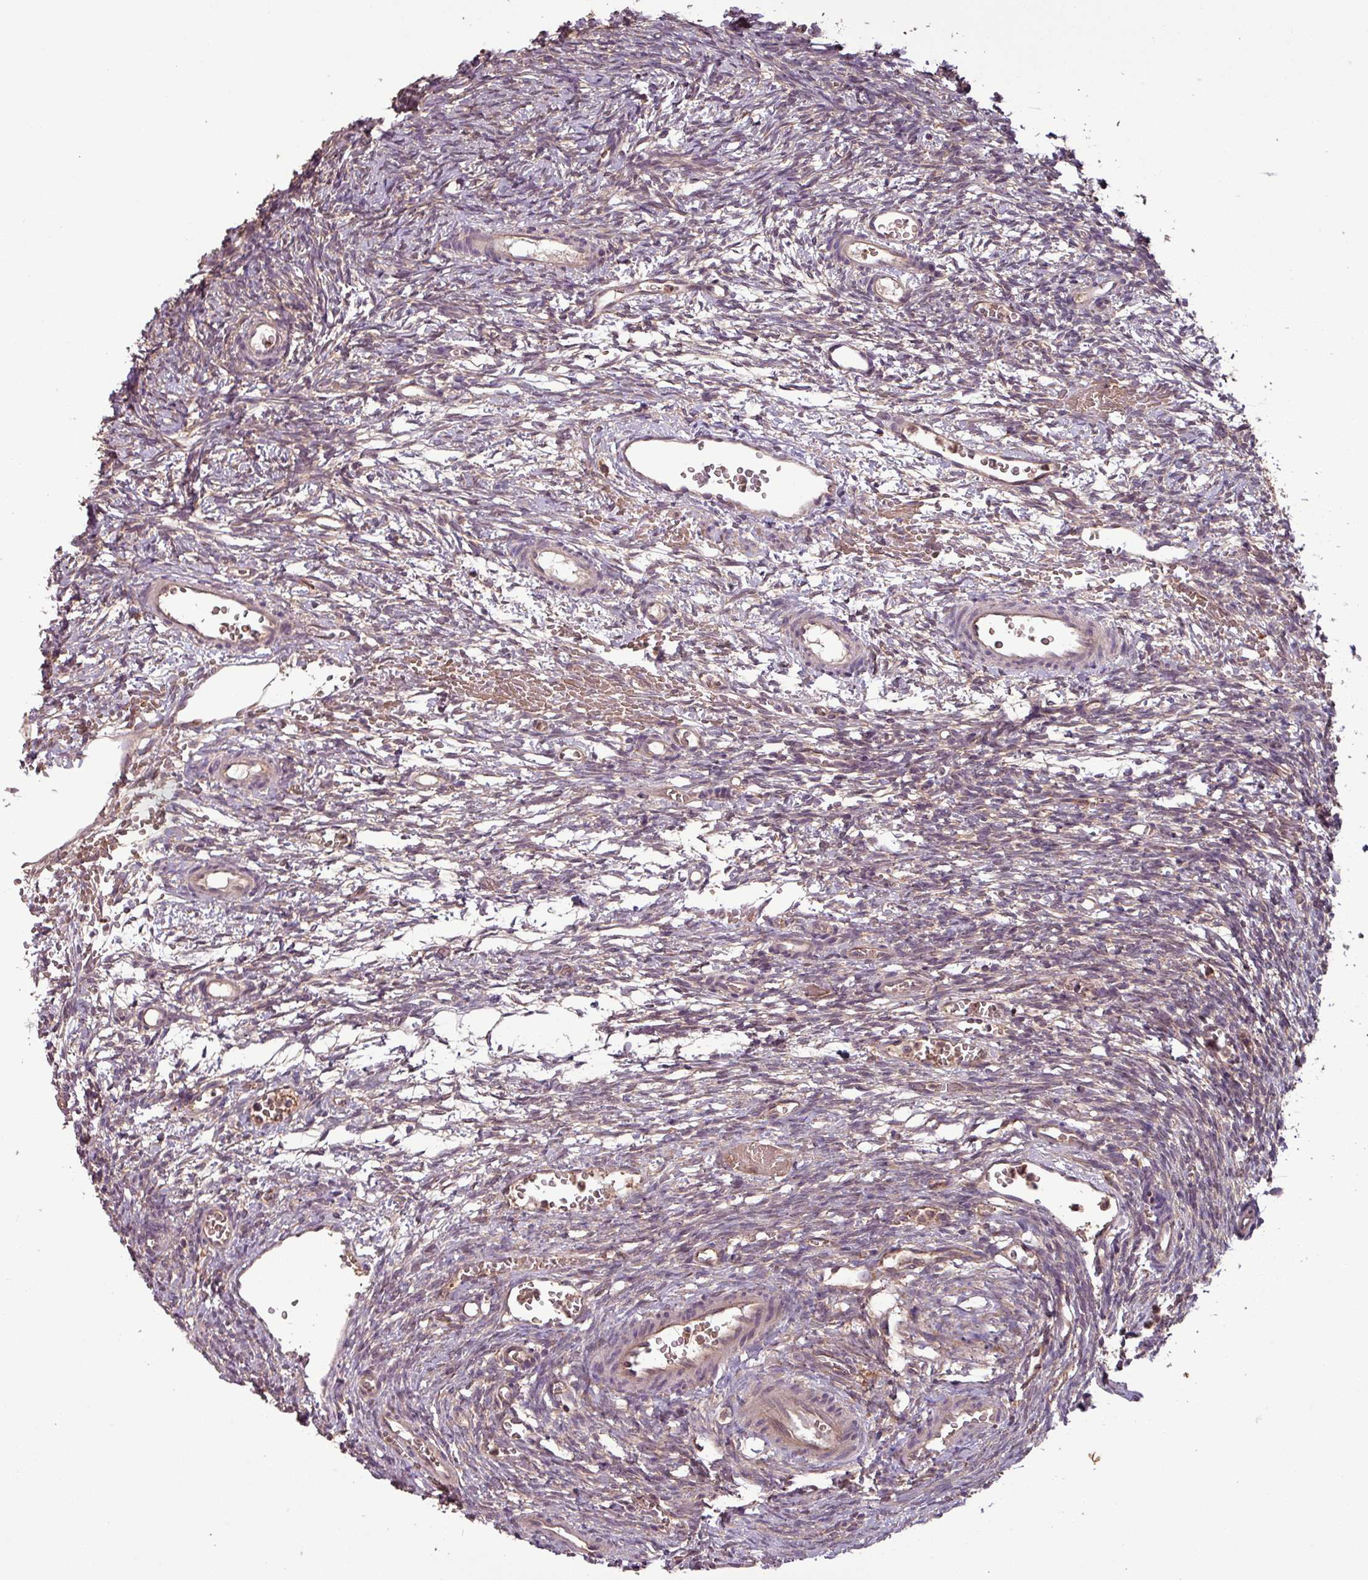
{"staining": {"intensity": "weak", "quantity": "<25%", "location": "cytoplasmic/membranous"}, "tissue": "ovary", "cell_type": "Ovarian stroma cells", "image_type": "normal", "snomed": [{"axis": "morphology", "description": "Normal tissue, NOS"}, {"axis": "topography", "description": "Ovary"}], "caption": "Ovary stained for a protein using IHC reveals no expression ovarian stroma cells.", "gene": "NT5C3A", "patient": {"sex": "female", "age": 39}}